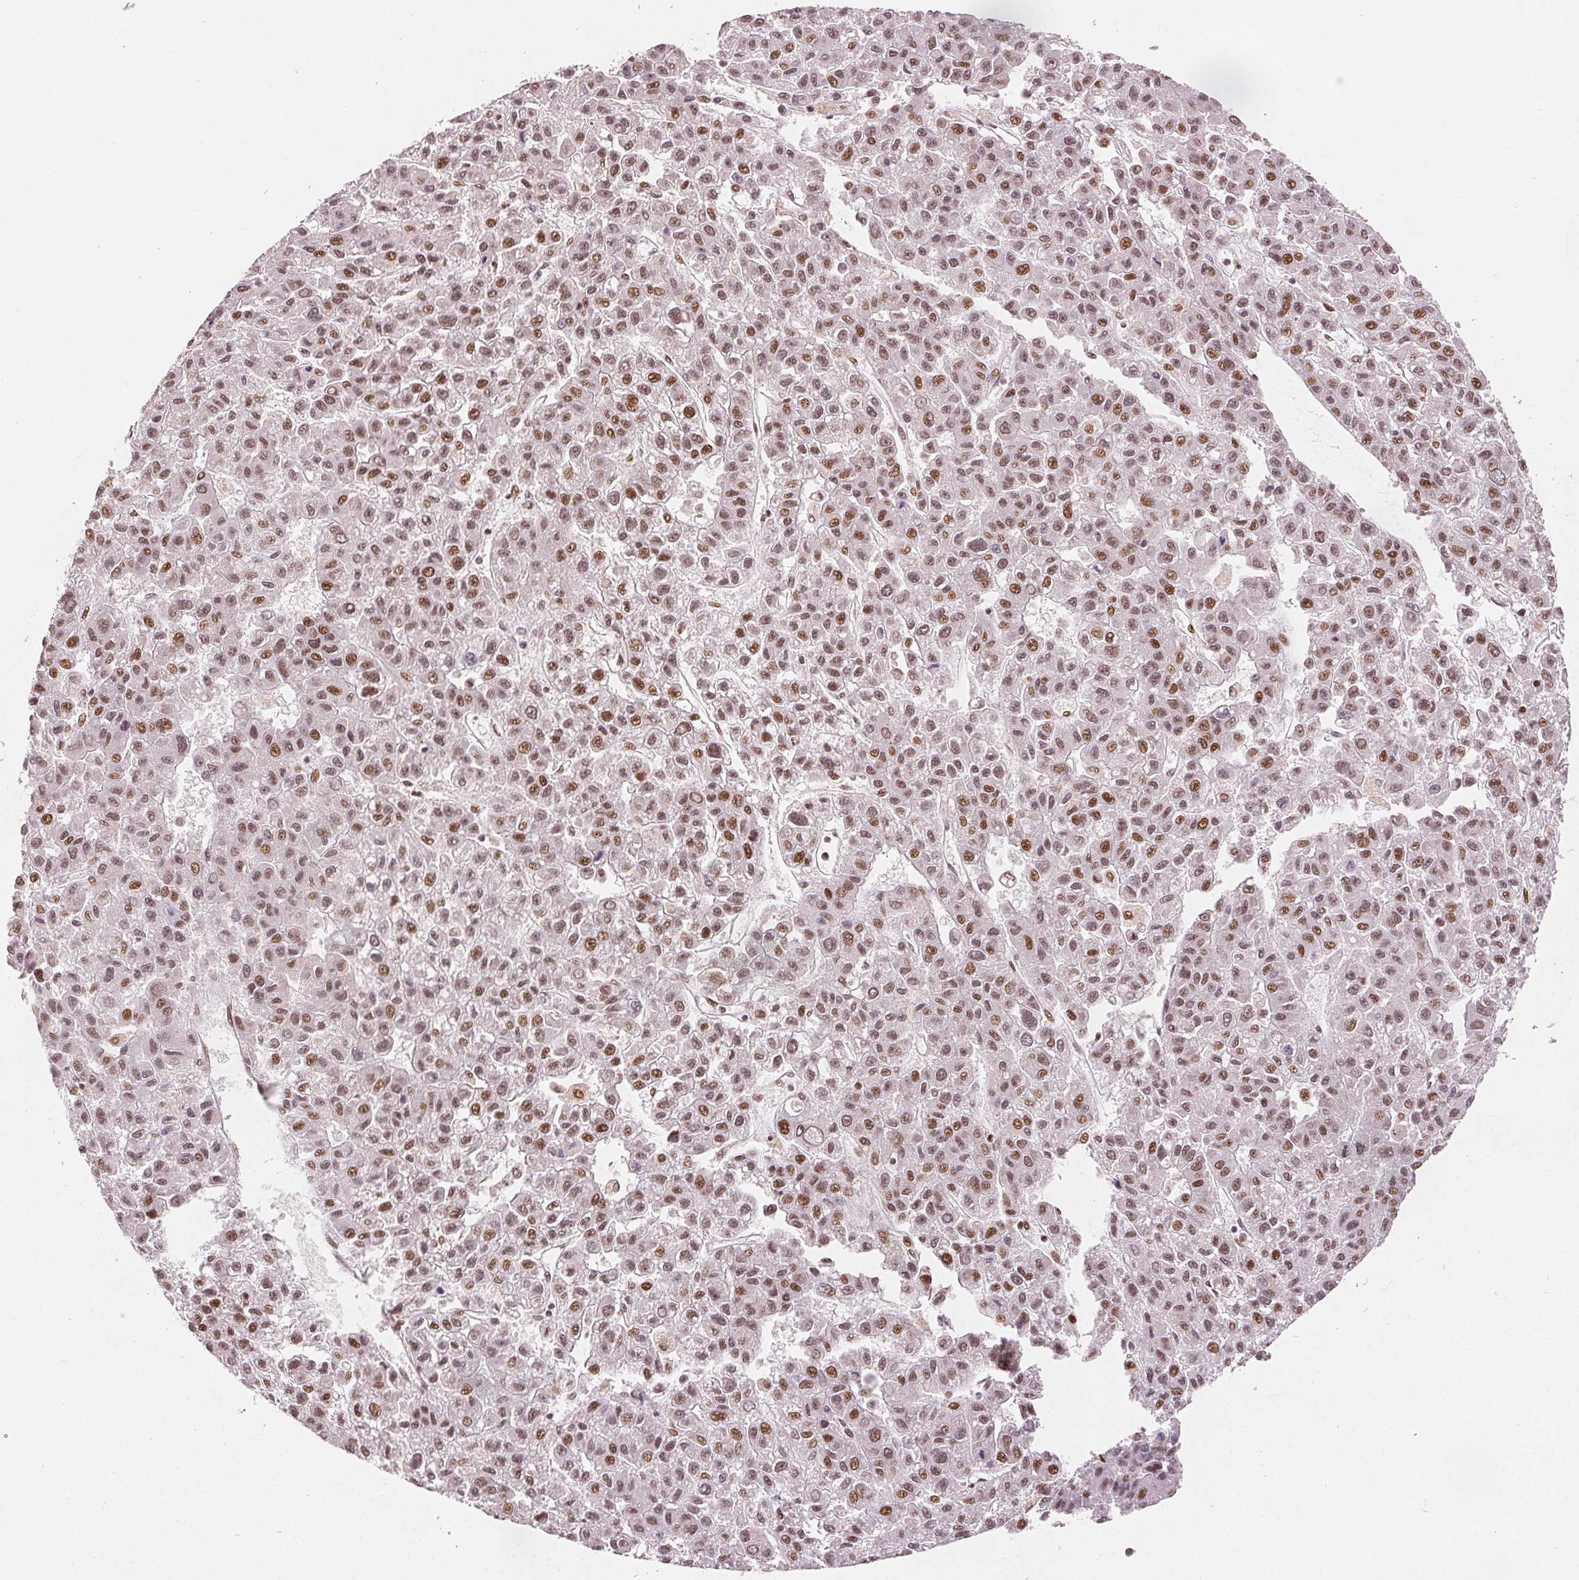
{"staining": {"intensity": "moderate", "quantity": ">75%", "location": "nuclear"}, "tissue": "liver cancer", "cell_type": "Tumor cells", "image_type": "cancer", "snomed": [{"axis": "morphology", "description": "Carcinoma, Hepatocellular, NOS"}, {"axis": "topography", "description": "Liver"}], "caption": "Moderate nuclear protein expression is present in approximately >75% of tumor cells in hepatocellular carcinoma (liver).", "gene": "ZNF703", "patient": {"sex": "male", "age": 70}}